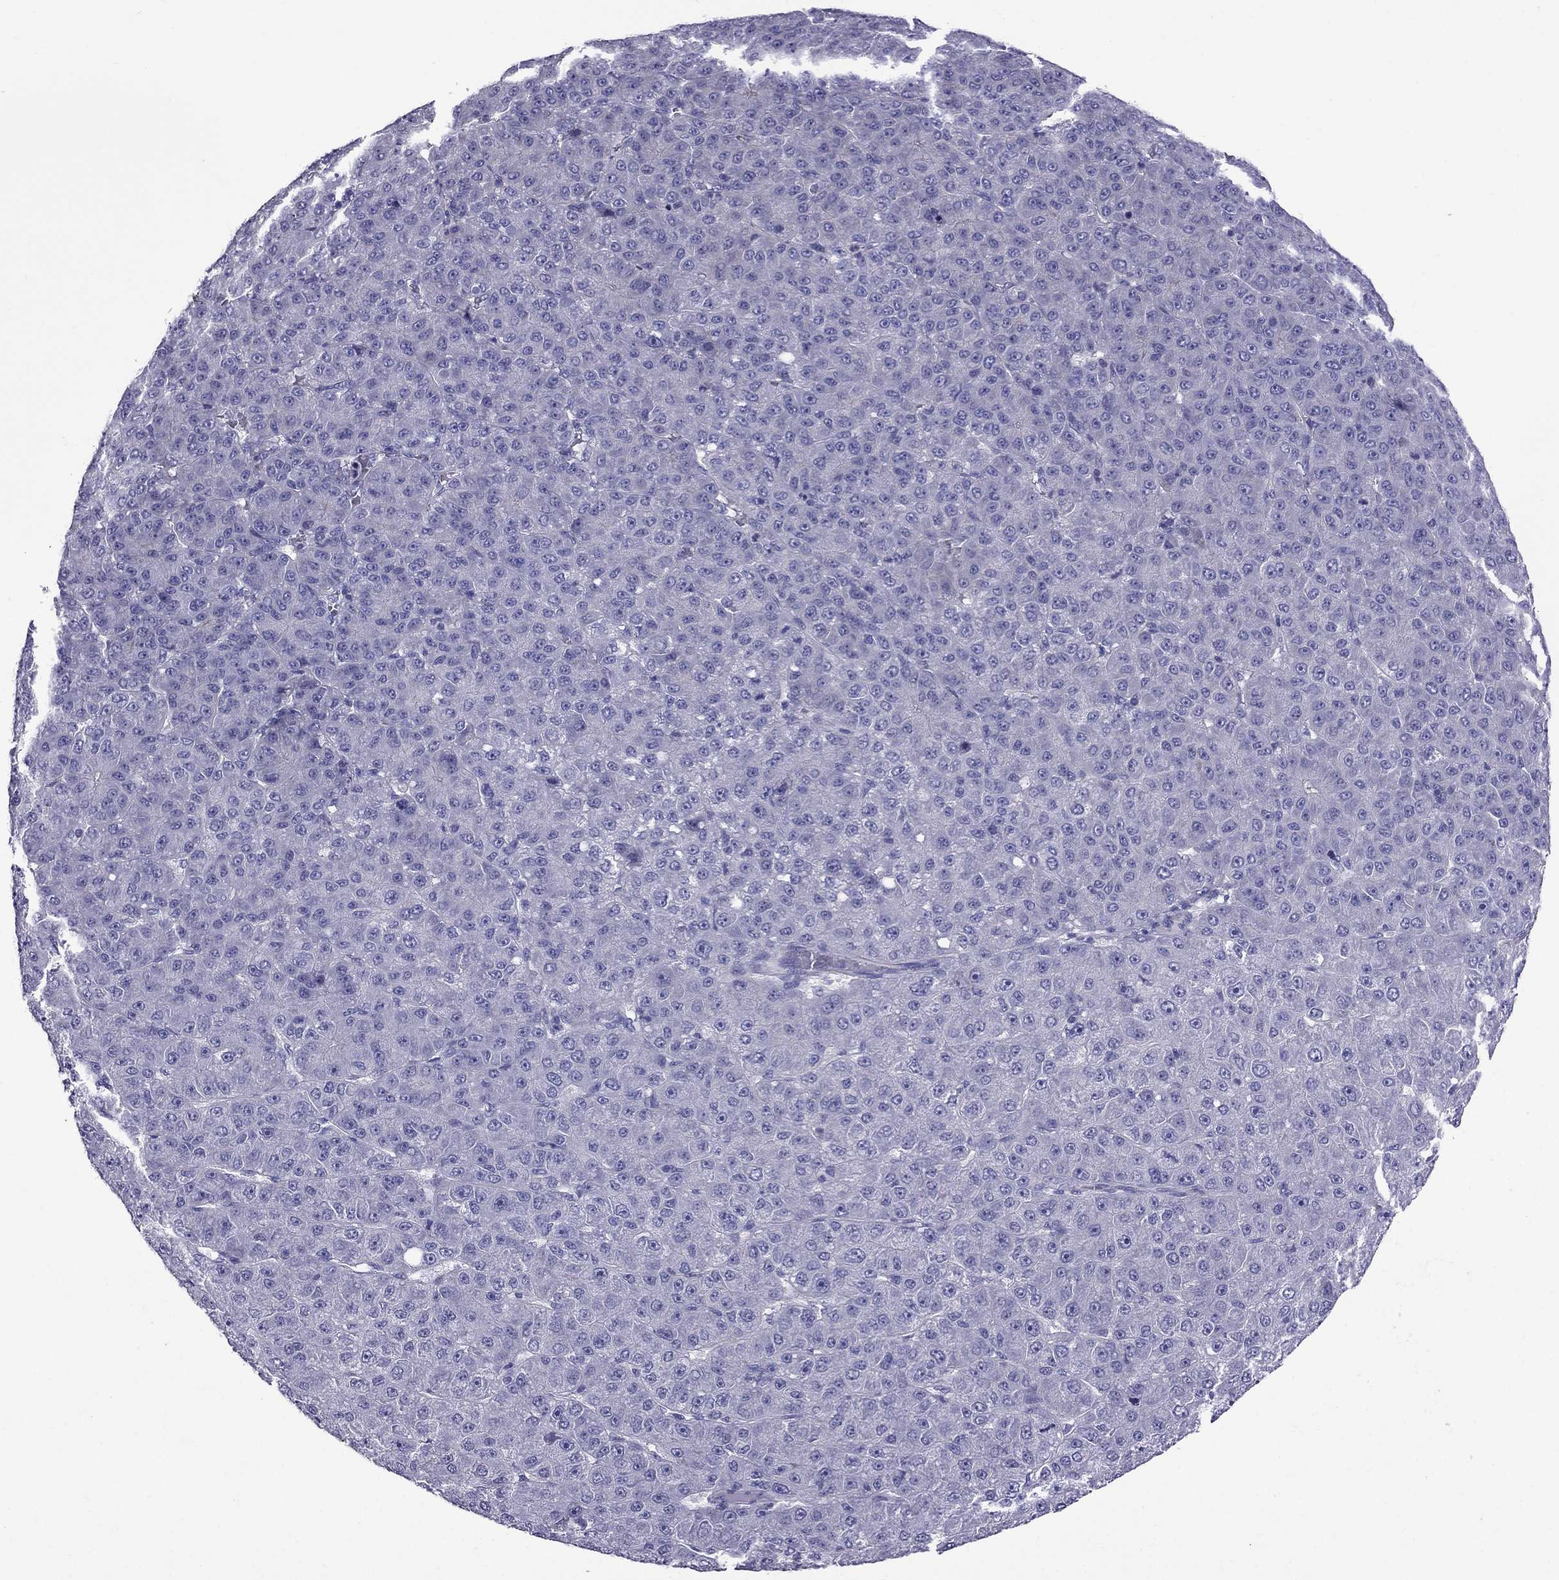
{"staining": {"intensity": "negative", "quantity": "none", "location": "none"}, "tissue": "liver cancer", "cell_type": "Tumor cells", "image_type": "cancer", "snomed": [{"axis": "morphology", "description": "Carcinoma, Hepatocellular, NOS"}, {"axis": "topography", "description": "Liver"}], "caption": "Immunohistochemistry histopathology image of human liver cancer stained for a protein (brown), which demonstrates no positivity in tumor cells.", "gene": "OXCT2", "patient": {"sex": "male", "age": 67}}